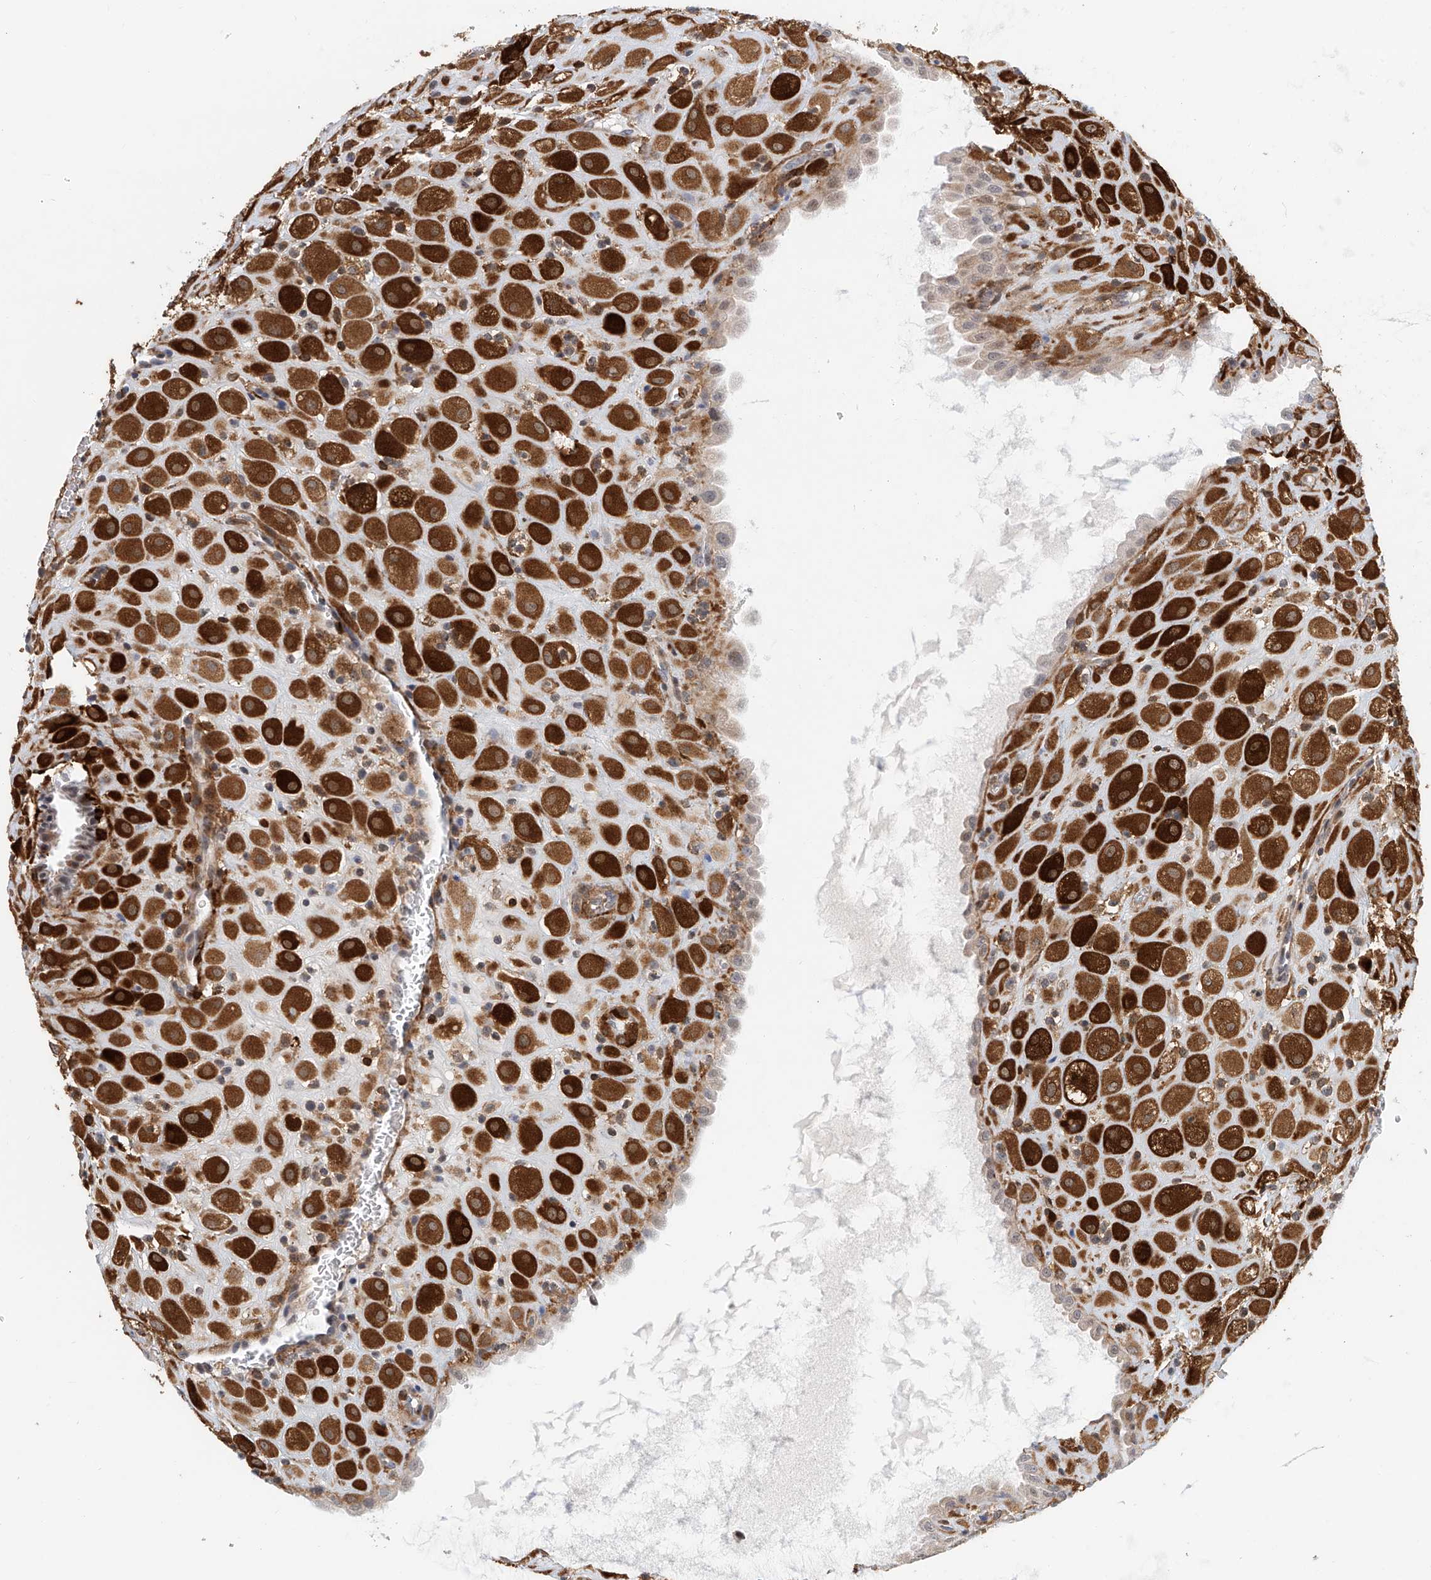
{"staining": {"intensity": "strong", "quantity": ">75%", "location": "cytoplasmic/membranous"}, "tissue": "placenta", "cell_type": "Decidual cells", "image_type": "normal", "snomed": [{"axis": "morphology", "description": "Normal tissue, NOS"}, {"axis": "topography", "description": "Placenta"}], "caption": "An immunohistochemistry (IHC) micrograph of unremarkable tissue is shown. Protein staining in brown labels strong cytoplasmic/membranous positivity in placenta within decidual cells.", "gene": "MICAL1", "patient": {"sex": "female", "age": 35}}